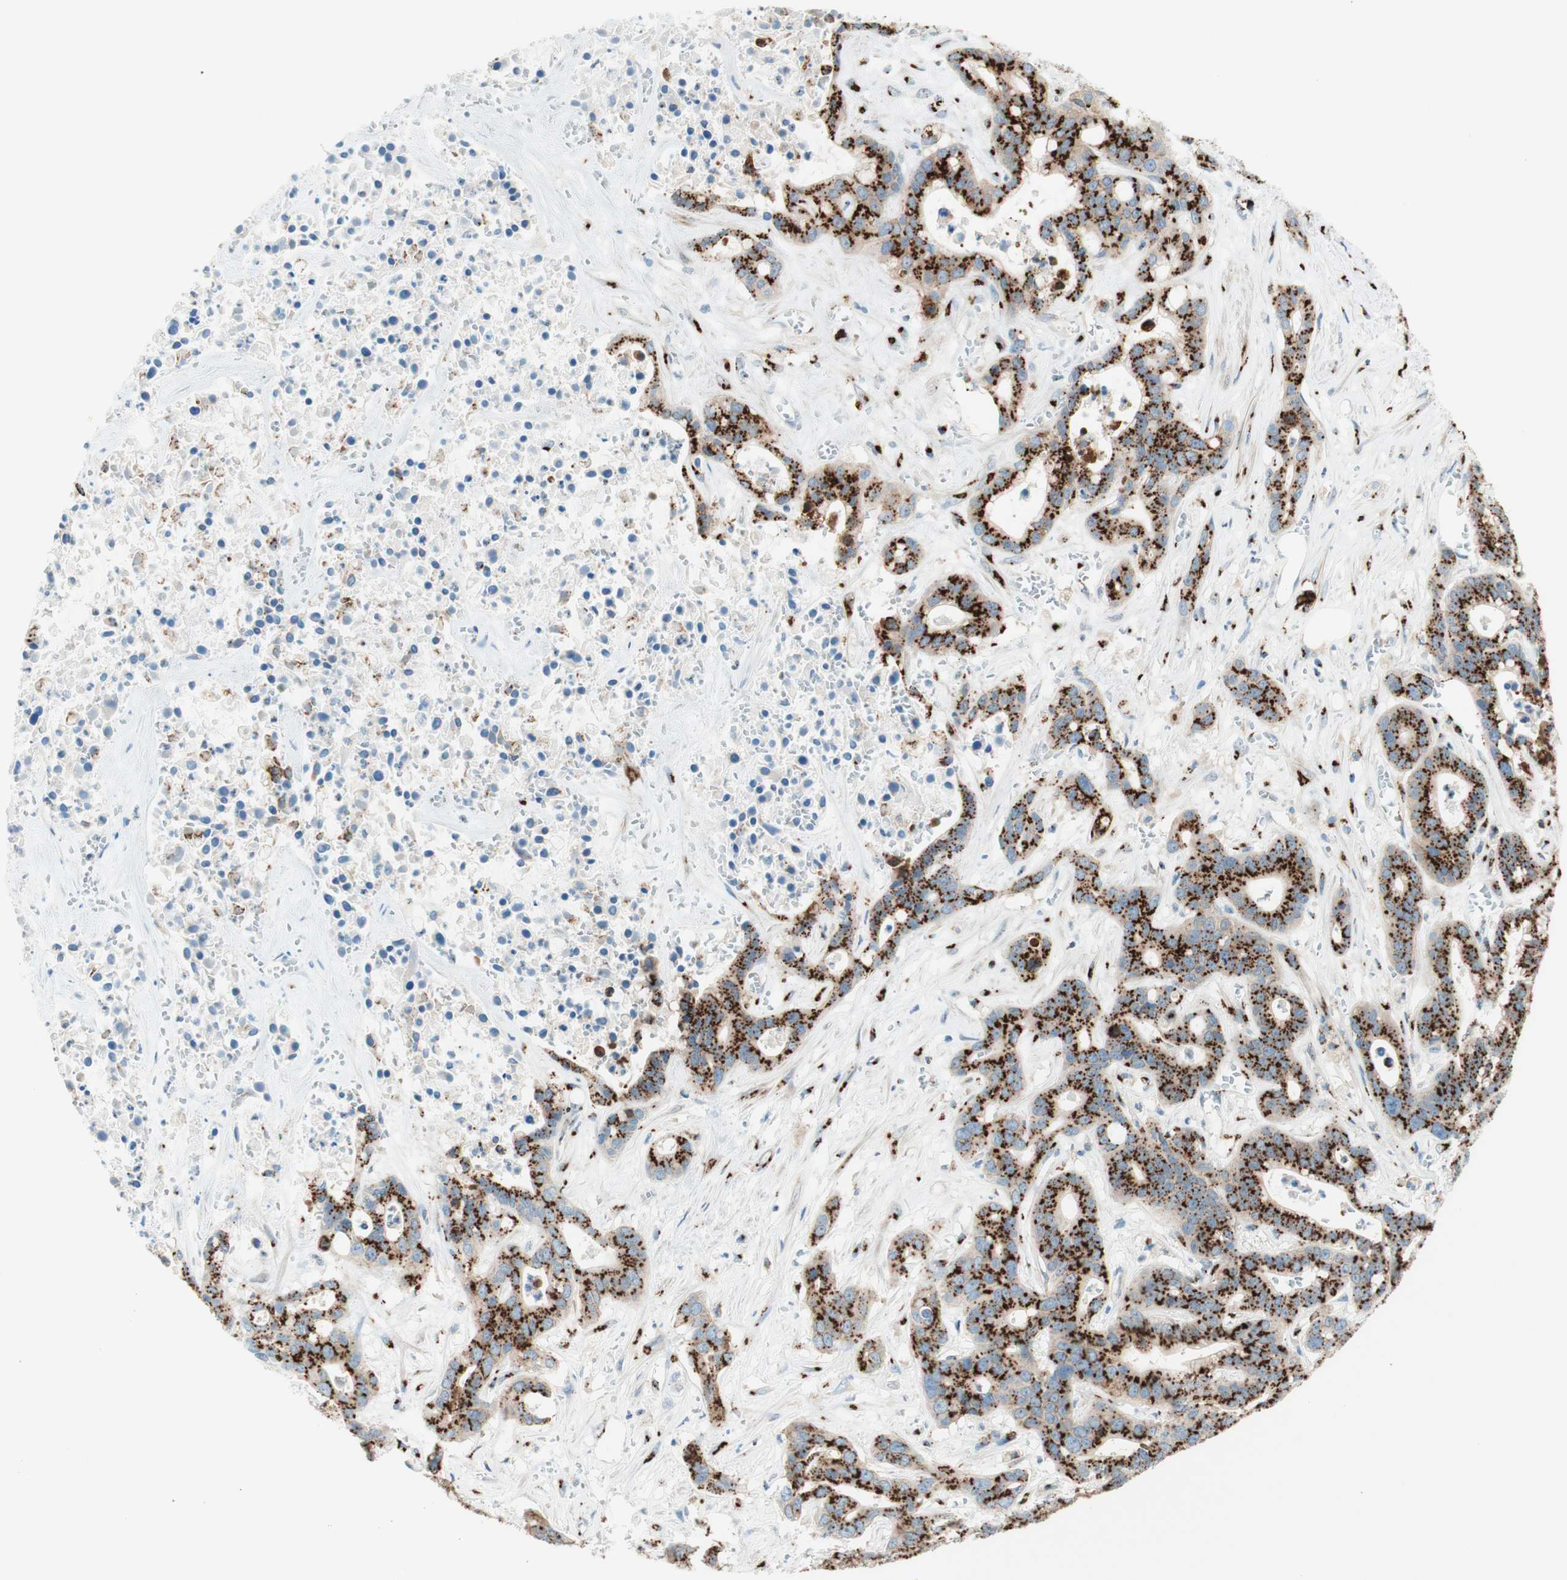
{"staining": {"intensity": "strong", "quantity": ">75%", "location": "cytoplasmic/membranous"}, "tissue": "liver cancer", "cell_type": "Tumor cells", "image_type": "cancer", "snomed": [{"axis": "morphology", "description": "Cholangiocarcinoma"}, {"axis": "topography", "description": "Liver"}], "caption": "Immunohistochemical staining of human cholangiocarcinoma (liver) exhibits high levels of strong cytoplasmic/membranous positivity in about >75% of tumor cells.", "gene": "GOLGB1", "patient": {"sex": "female", "age": 65}}